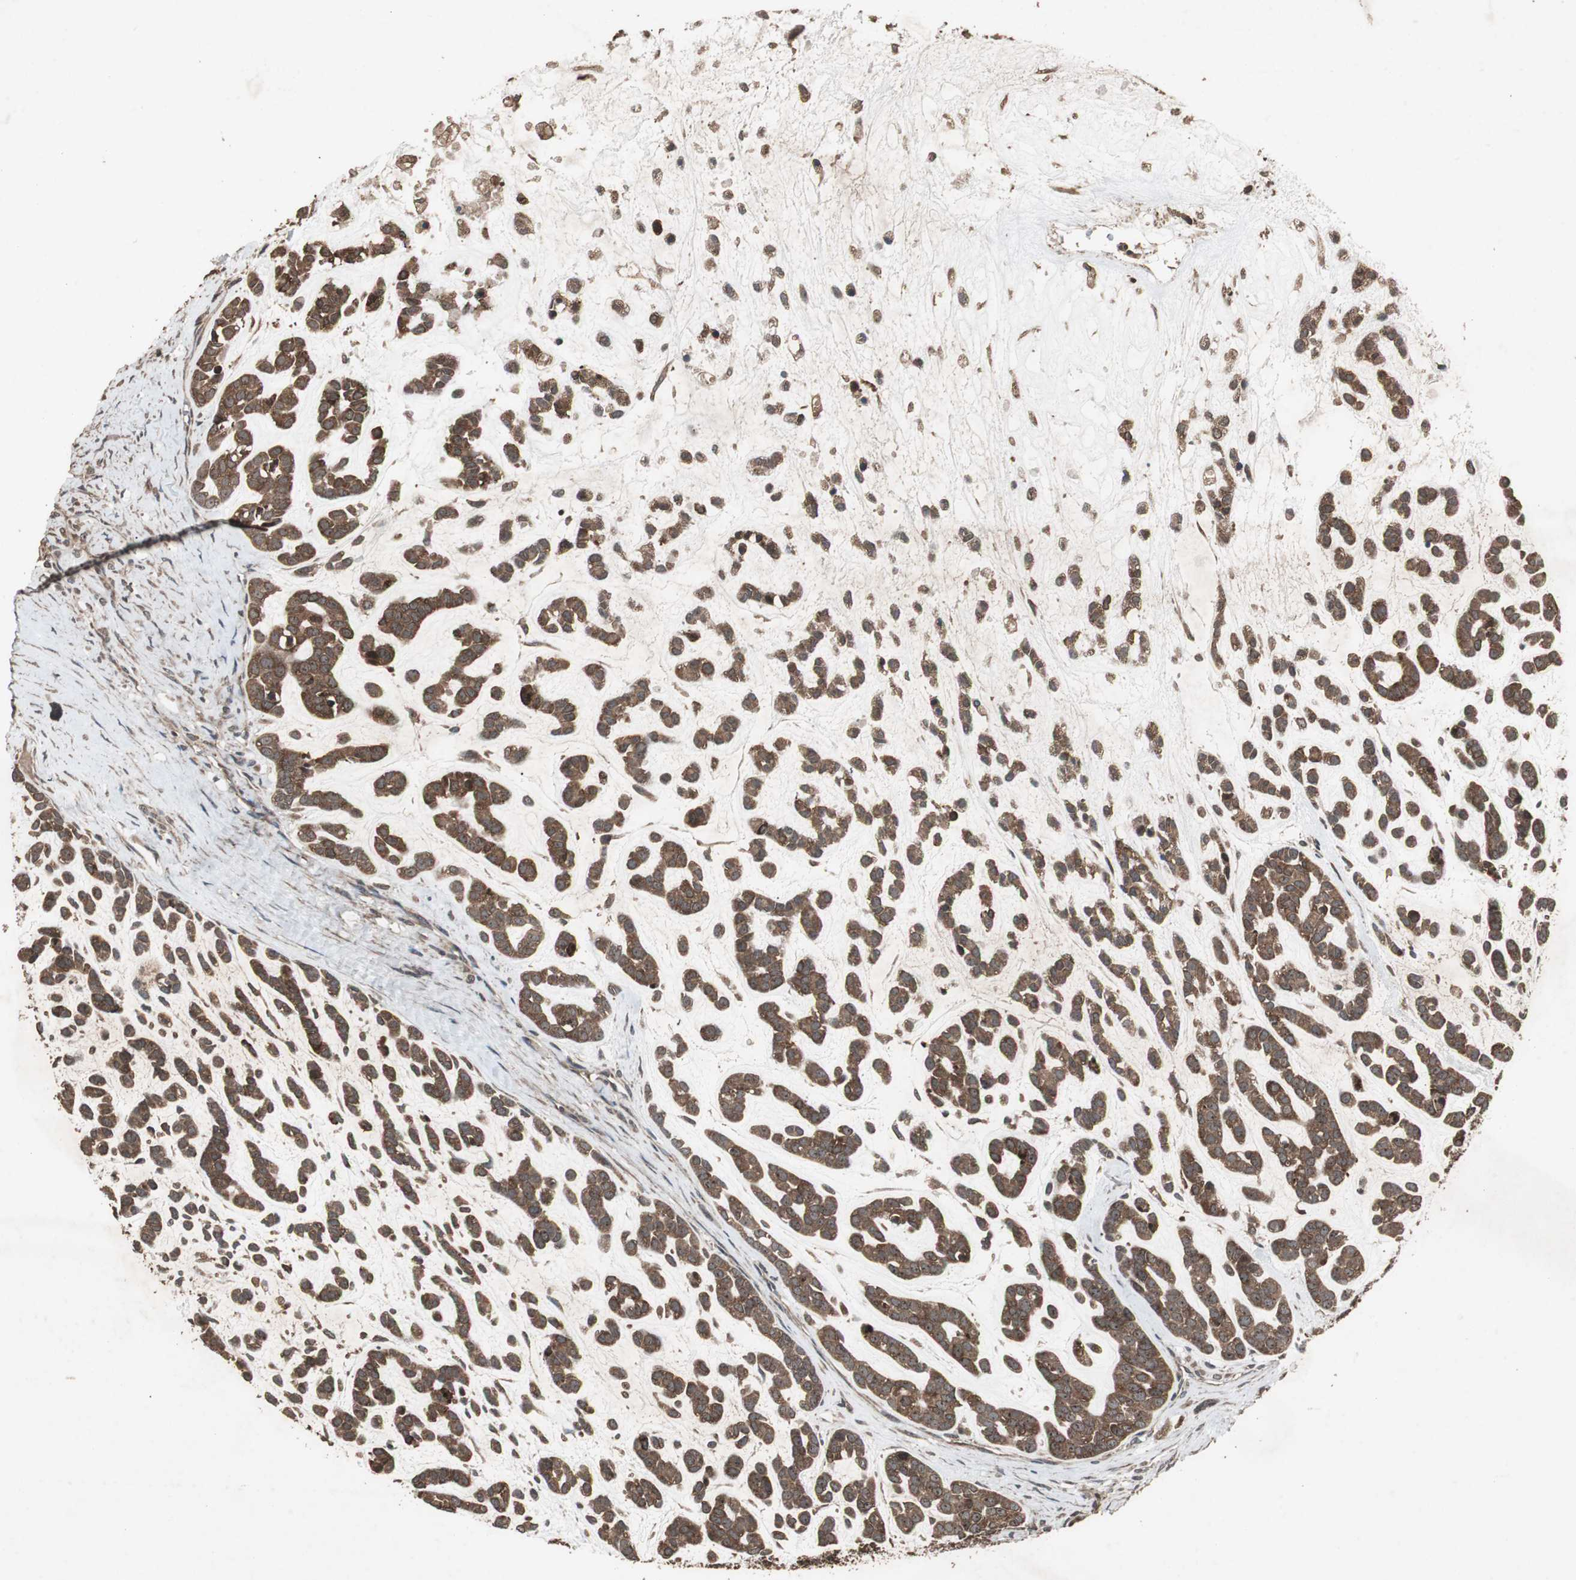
{"staining": {"intensity": "strong", "quantity": ">75%", "location": "cytoplasmic/membranous"}, "tissue": "head and neck cancer", "cell_type": "Tumor cells", "image_type": "cancer", "snomed": [{"axis": "morphology", "description": "Adenocarcinoma, NOS"}, {"axis": "morphology", "description": "Adenoma, NOS"}, {"axis": "topography", "description": "Head-Neck"}], "caption": "This histopathology image displays immunohistochemistry (IHC) staining of human adenoma (head and neck), with high strong cytoplasmic/membranous staining in about >75% of tumor cells.", "gene": "LAMTOR5", "patient": {"sex": "female", "age": 55}}